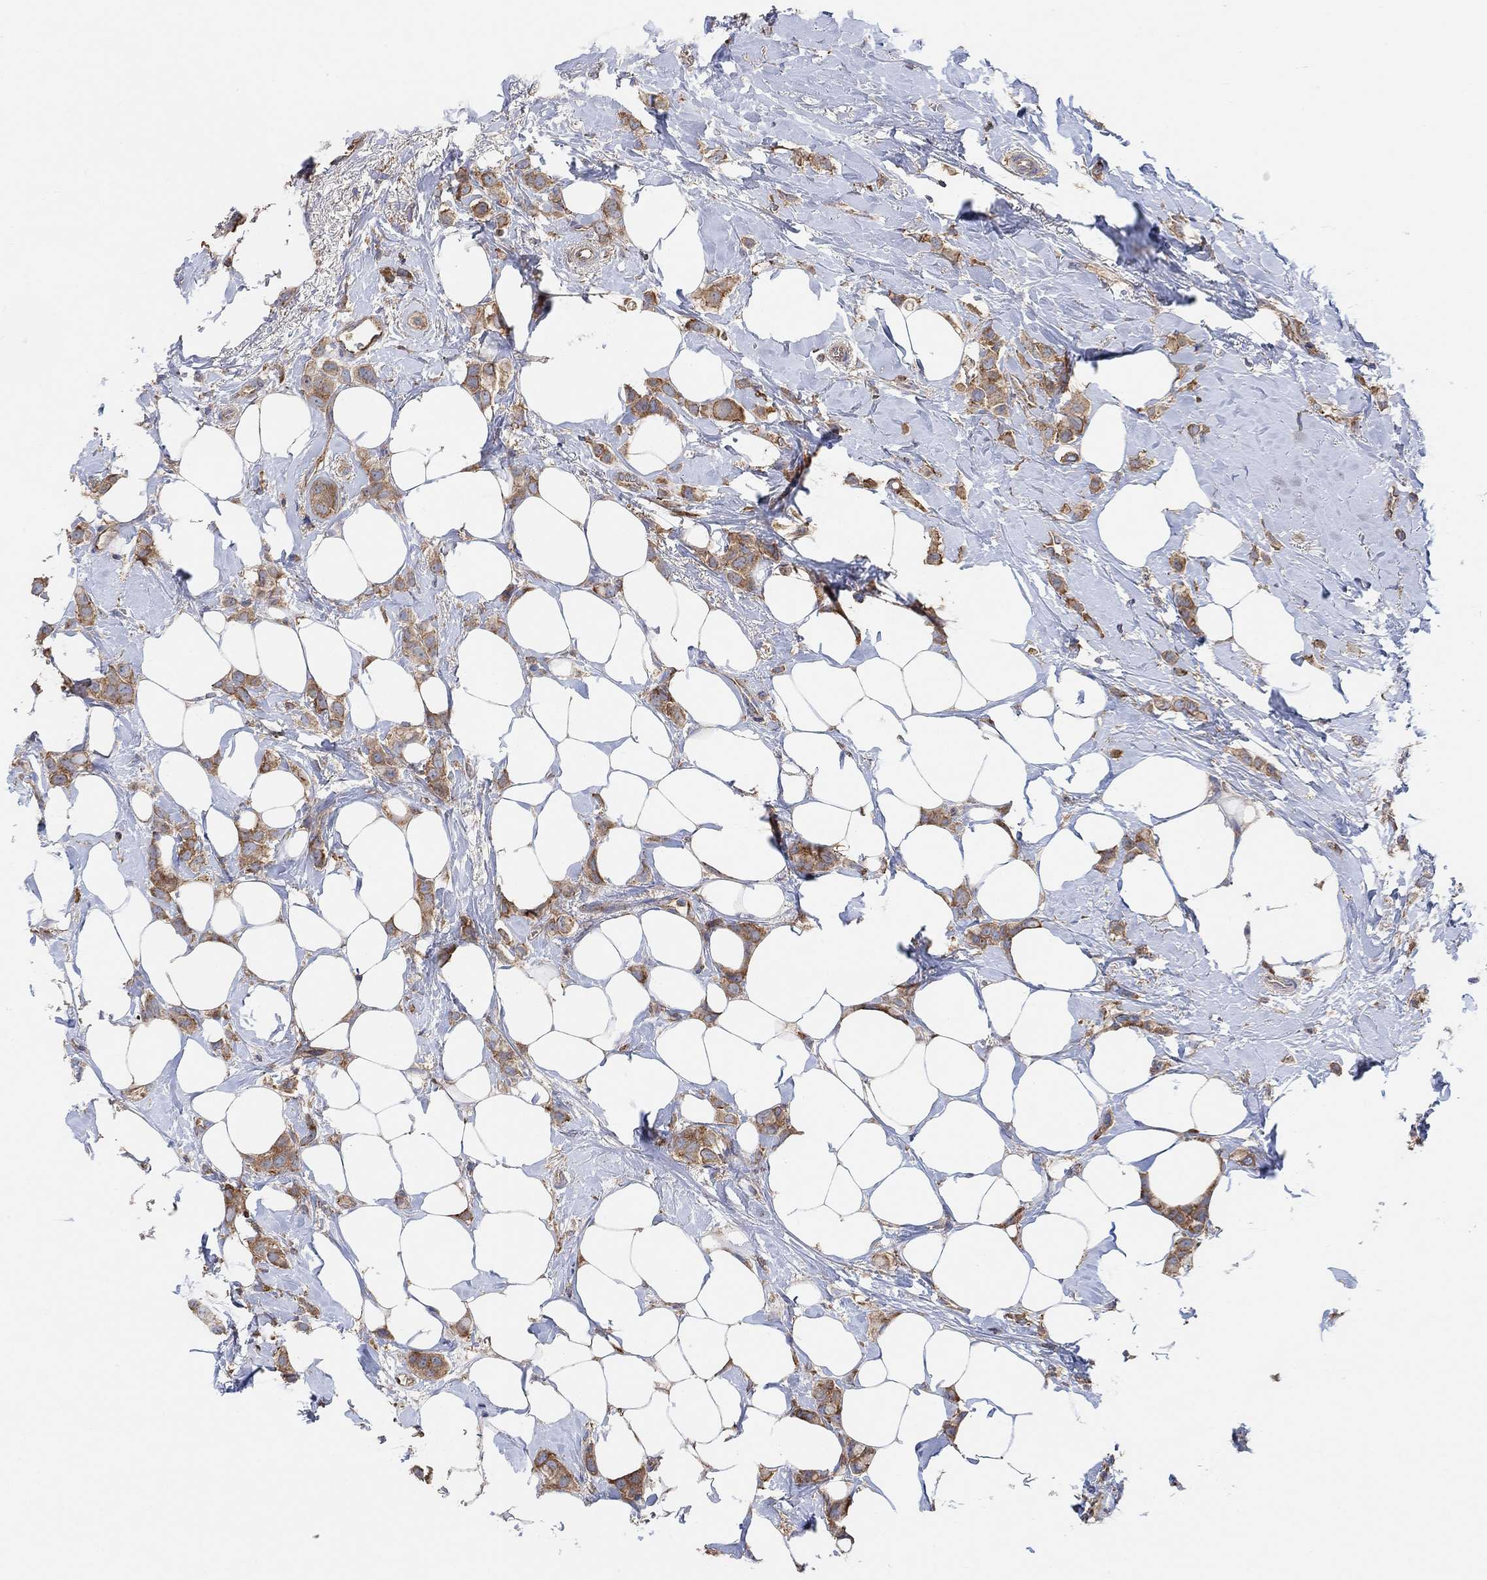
{"staining": {"intensity": "moderate", "quantity": "<25%", "location": "cytoplasmic/membranous"}, "tissue": "breast cancer", "cell_type": "Tumor cells", "image_type": "cancer", "snomed": [{"axis": "morphology", "description": "Lobular carcinoma"}, {"axis": "topography", "description": "Breast"}], "caption": "A brown stain labels moderate cytoplasmic/membranous expression of a protein in human breast cancer (lobular carcinoma) tumor cells.", "gene": "BLOC1S3", "patient": {"sex": "female", "age": 66}}